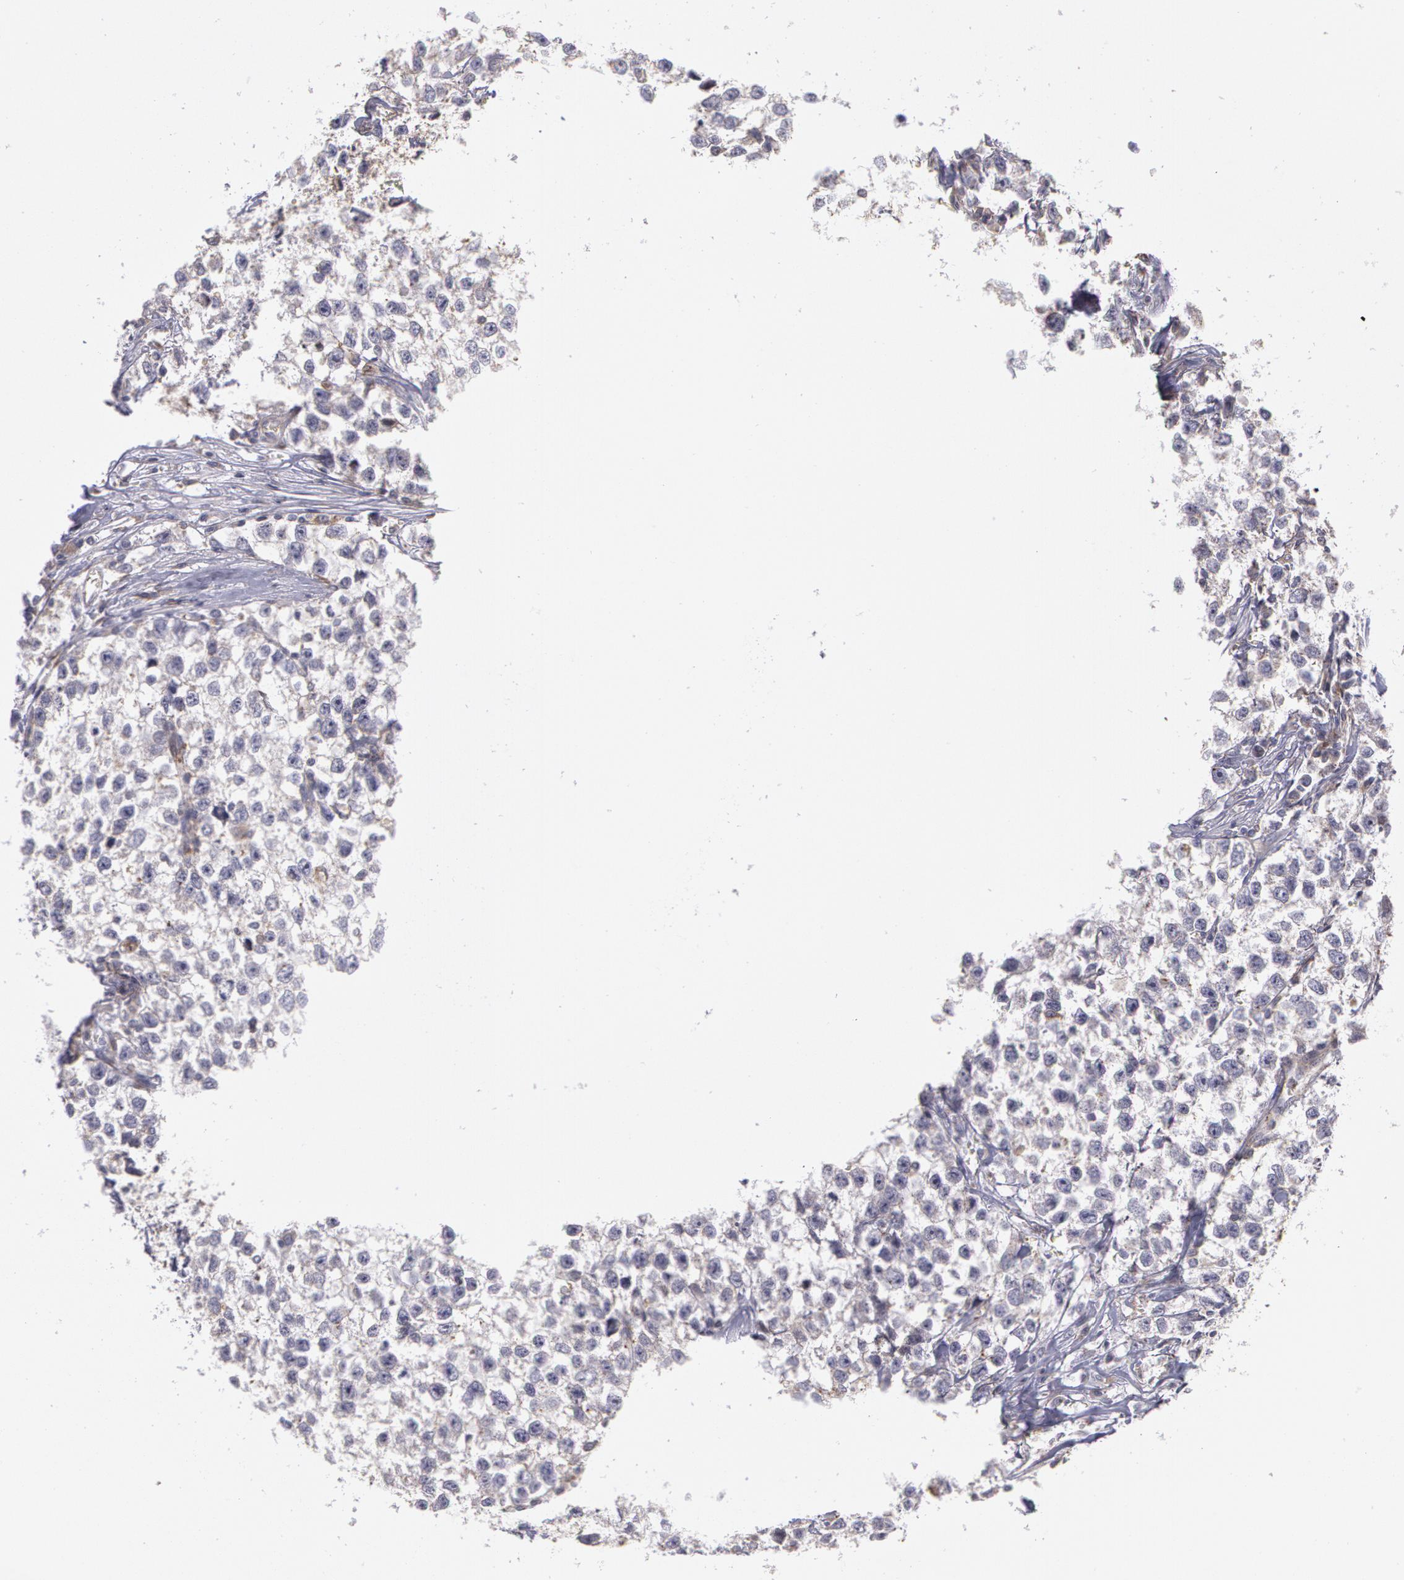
{"staining": {"intensity": "weak", "quantity": "<25%", "location": "cytoplasmic/membranous"}, "tissue": "testis cancer", "cell_type": "Tumor cells", "image_type": "cancer", "snomed": [{"axis": "morphology", "description": "Seminoma, NOS"}, {"axis": "morphology", "description": "Carcinoma, Embryonal, NOS"}, {"axis": "topography", "description": "Testis"}], "caption": "The immunohistochemistry (IHC) histopathology image has no significant expression in tumor cells of testis cancer (embryonal carcinoma) tissue.", "gene": "FLOT2", "patient": {"sex": "male", "age": 30}}